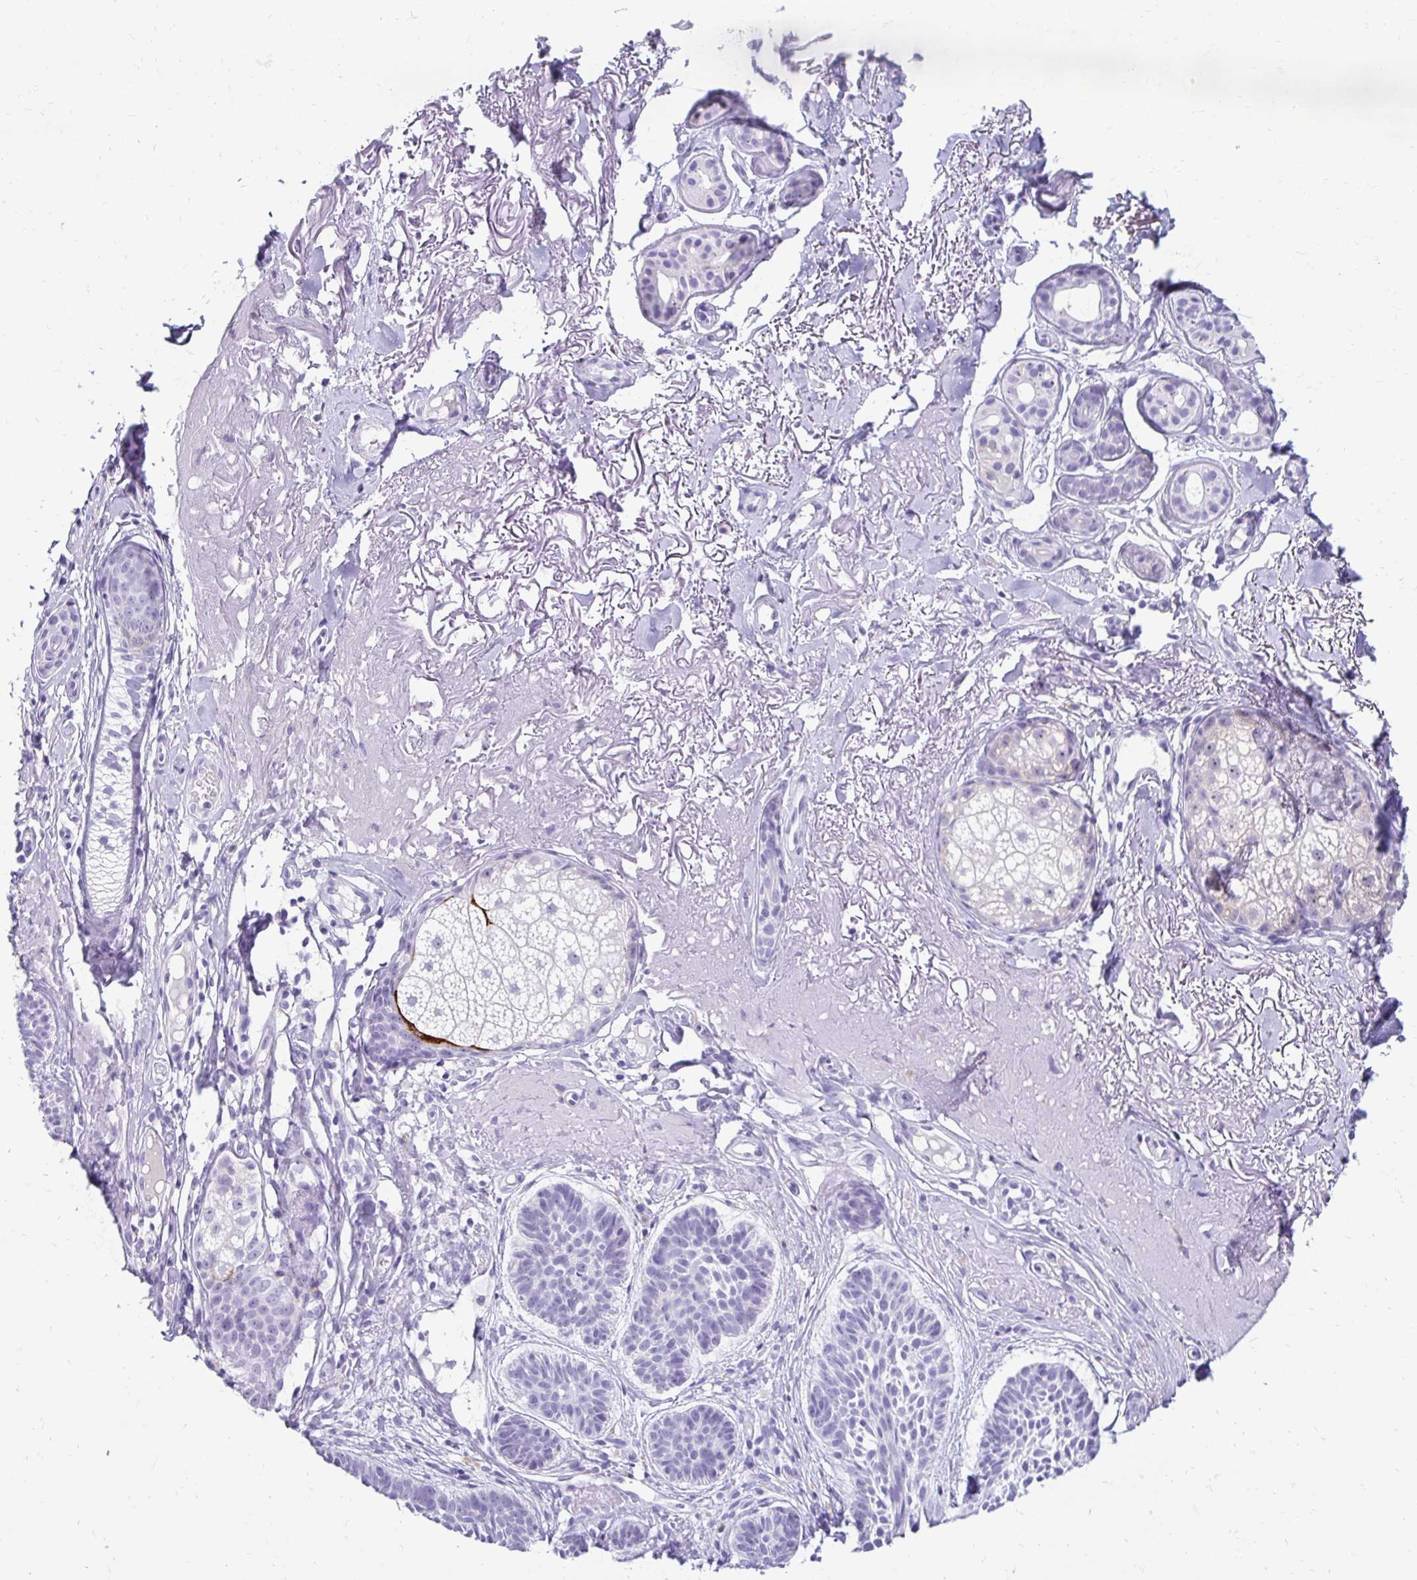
{"staining": {"intensity": "negative", "quantity": "none", "location": "none"}, "tissue": "skin cancer", "cell_type": "Tumor cells", "image_type": "cancer", "snomed": [{"axis": "morphology", "description": "Basal cell carcinoma"}, {"axis": "topography", "description": "Skin"}], "caption": "This is an IHC image of skin basal cell carcinoma. There is no staining in tumor cells.", "gene": "CST6", "patient": {"sex": "male", "age": 78}}